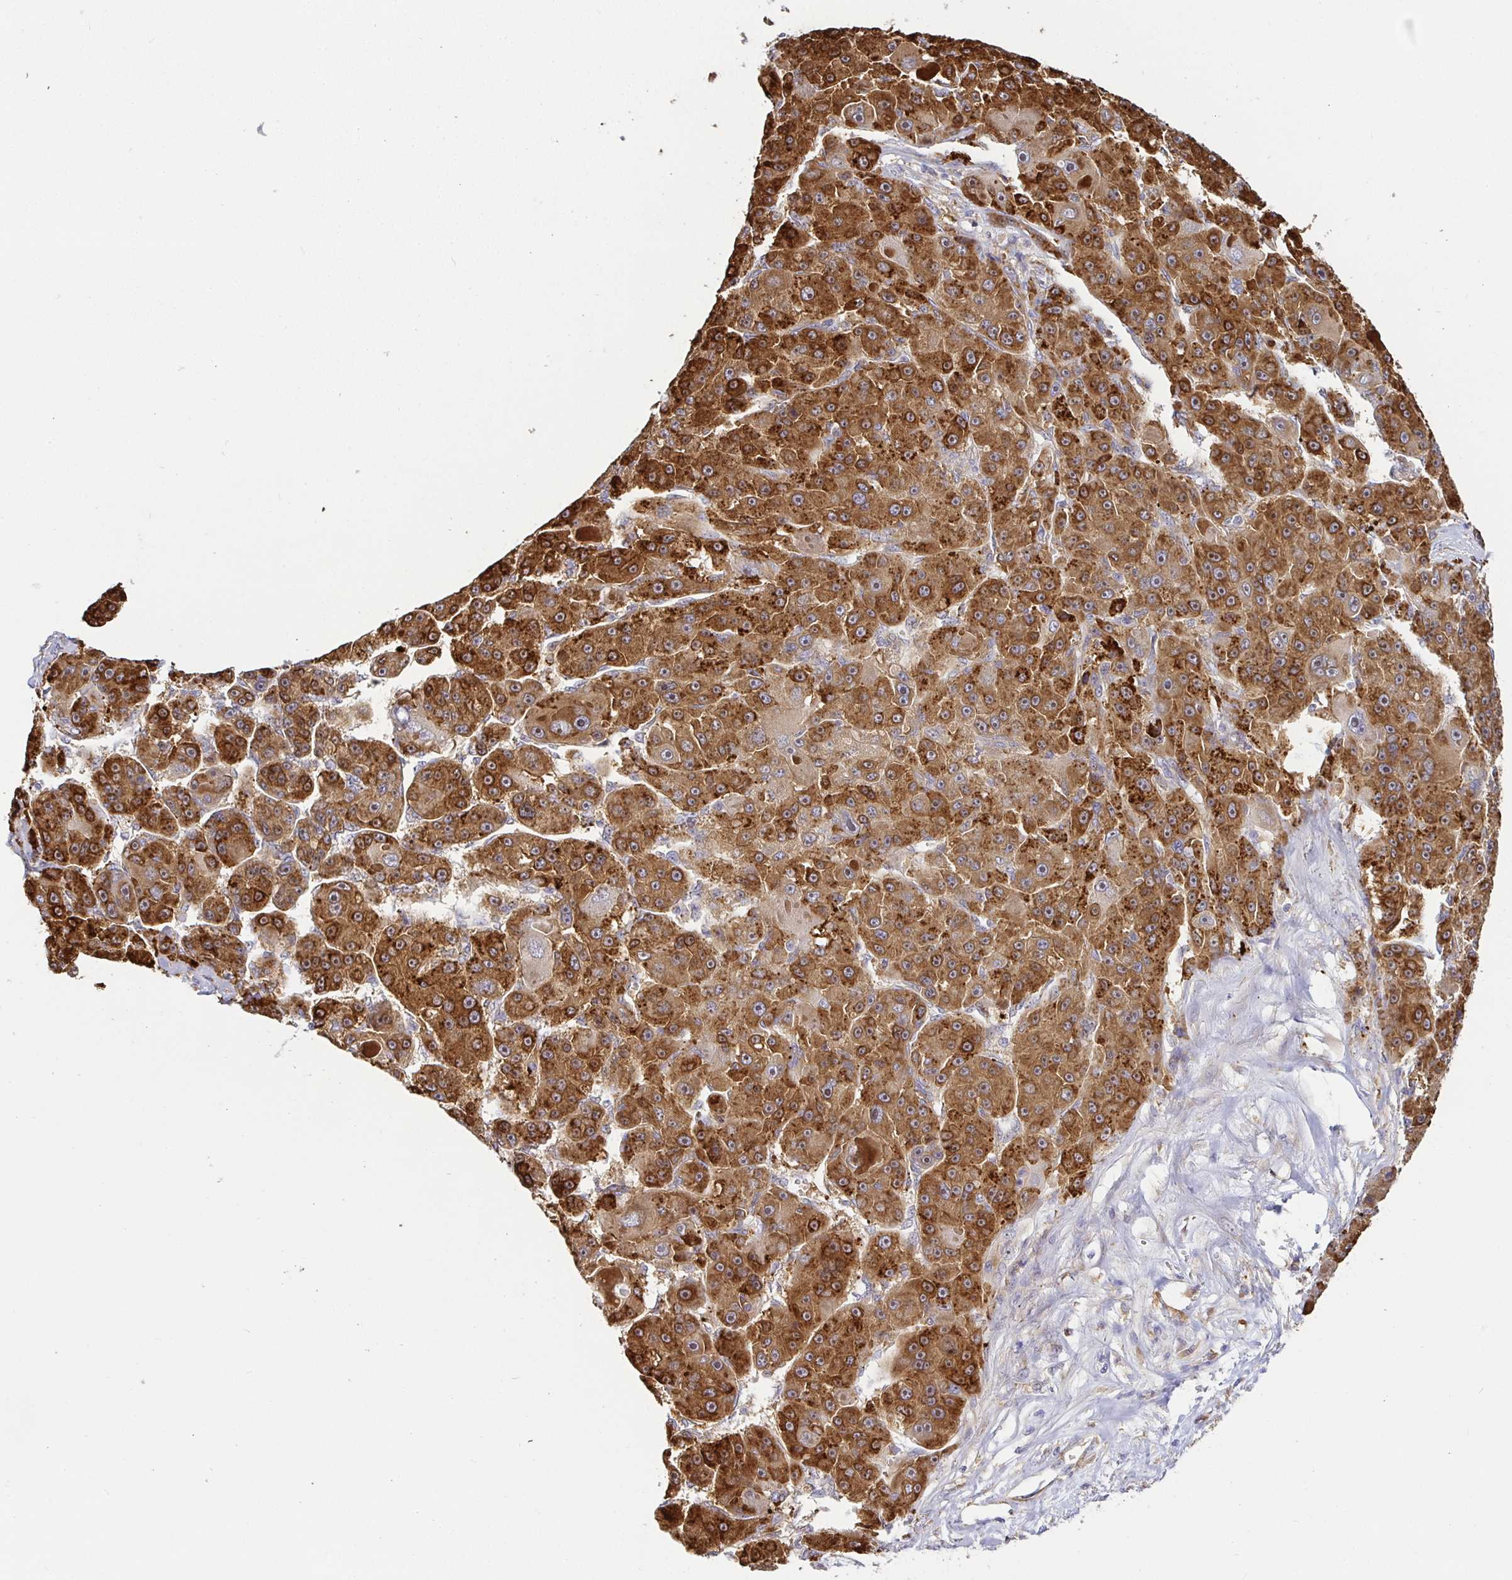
{"staining": {"intensity": "strong", "quantity": ">75%", "location": "cytoplasmic/membranous,nuclear"}, "tissue": "liver cancer", "cell_type": "Tumor cells", "image_type": "cancer", "snomed": [{"axis": "morphology", "description": "Carcinoma, Hepatocellular, NOS"}, {"axis": "topography", "description": "Liver"}], "caption": "Protein staining demonstrates strong cytoplasmic/membranous and nuclear positivity in about >75% of tumor cells in liver hepatocellular carcinoma.", "gene": "SNX8", "patient": {"sex": "male", "age": 76}}